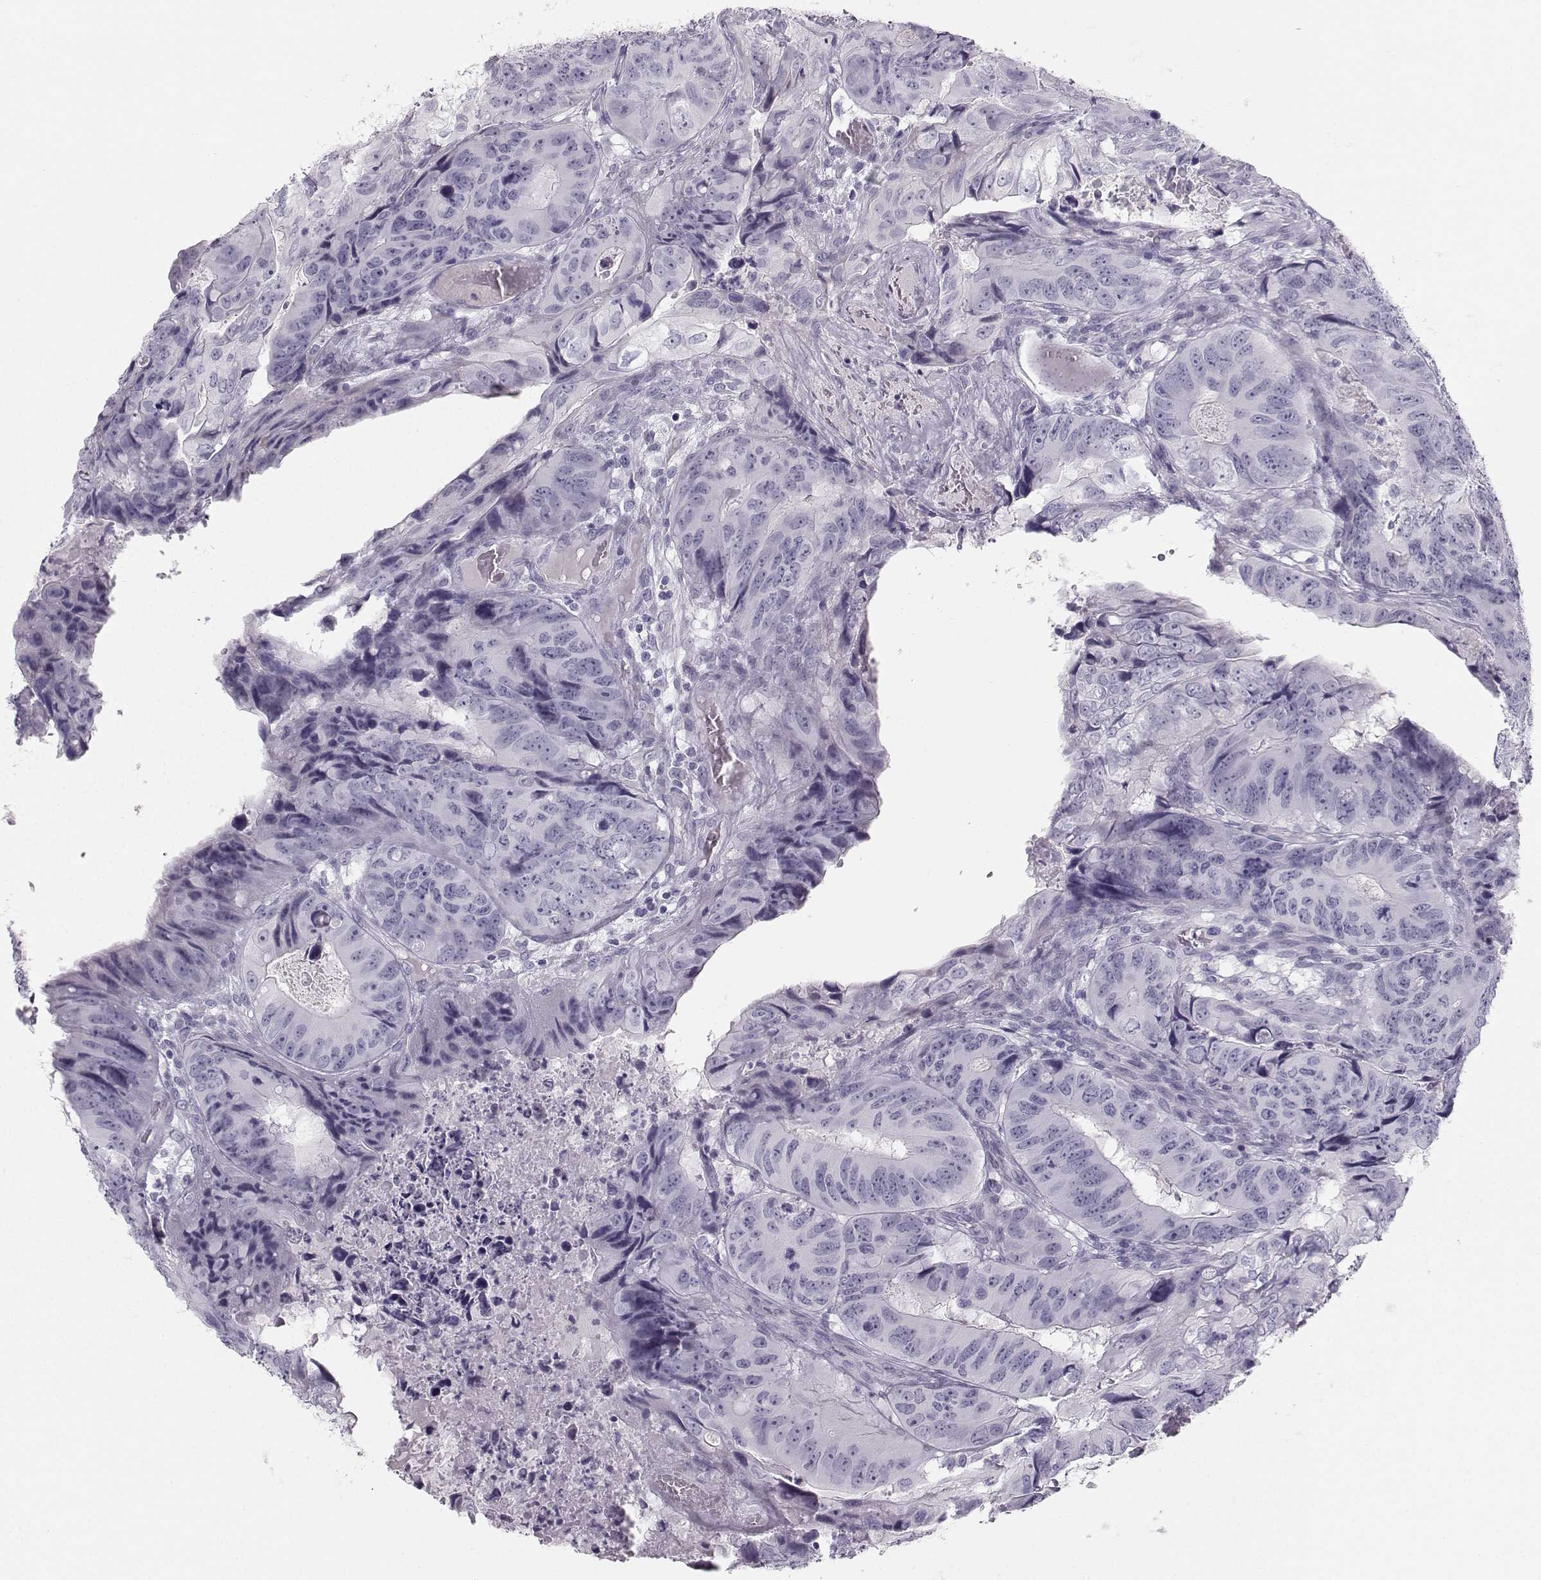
{"staining": {"intensity": "negative", "quantity": "none", "location": "none"}, "tissue": "colorectal cancer", "cell_type": "Tumor cells", "image_type": "cancer", "snomed": [{"axis": "morphology", "description": "Adenocarcinoma, NOS"}, {"axis": "topography", "description": "Colon"}], "caption": "Photomicrograph shows no protein positivity in tumor cells of colorectal adenocarcinoma tissue.", "gene": "CASR", "patient": {"sex": "male", "age": 79}}